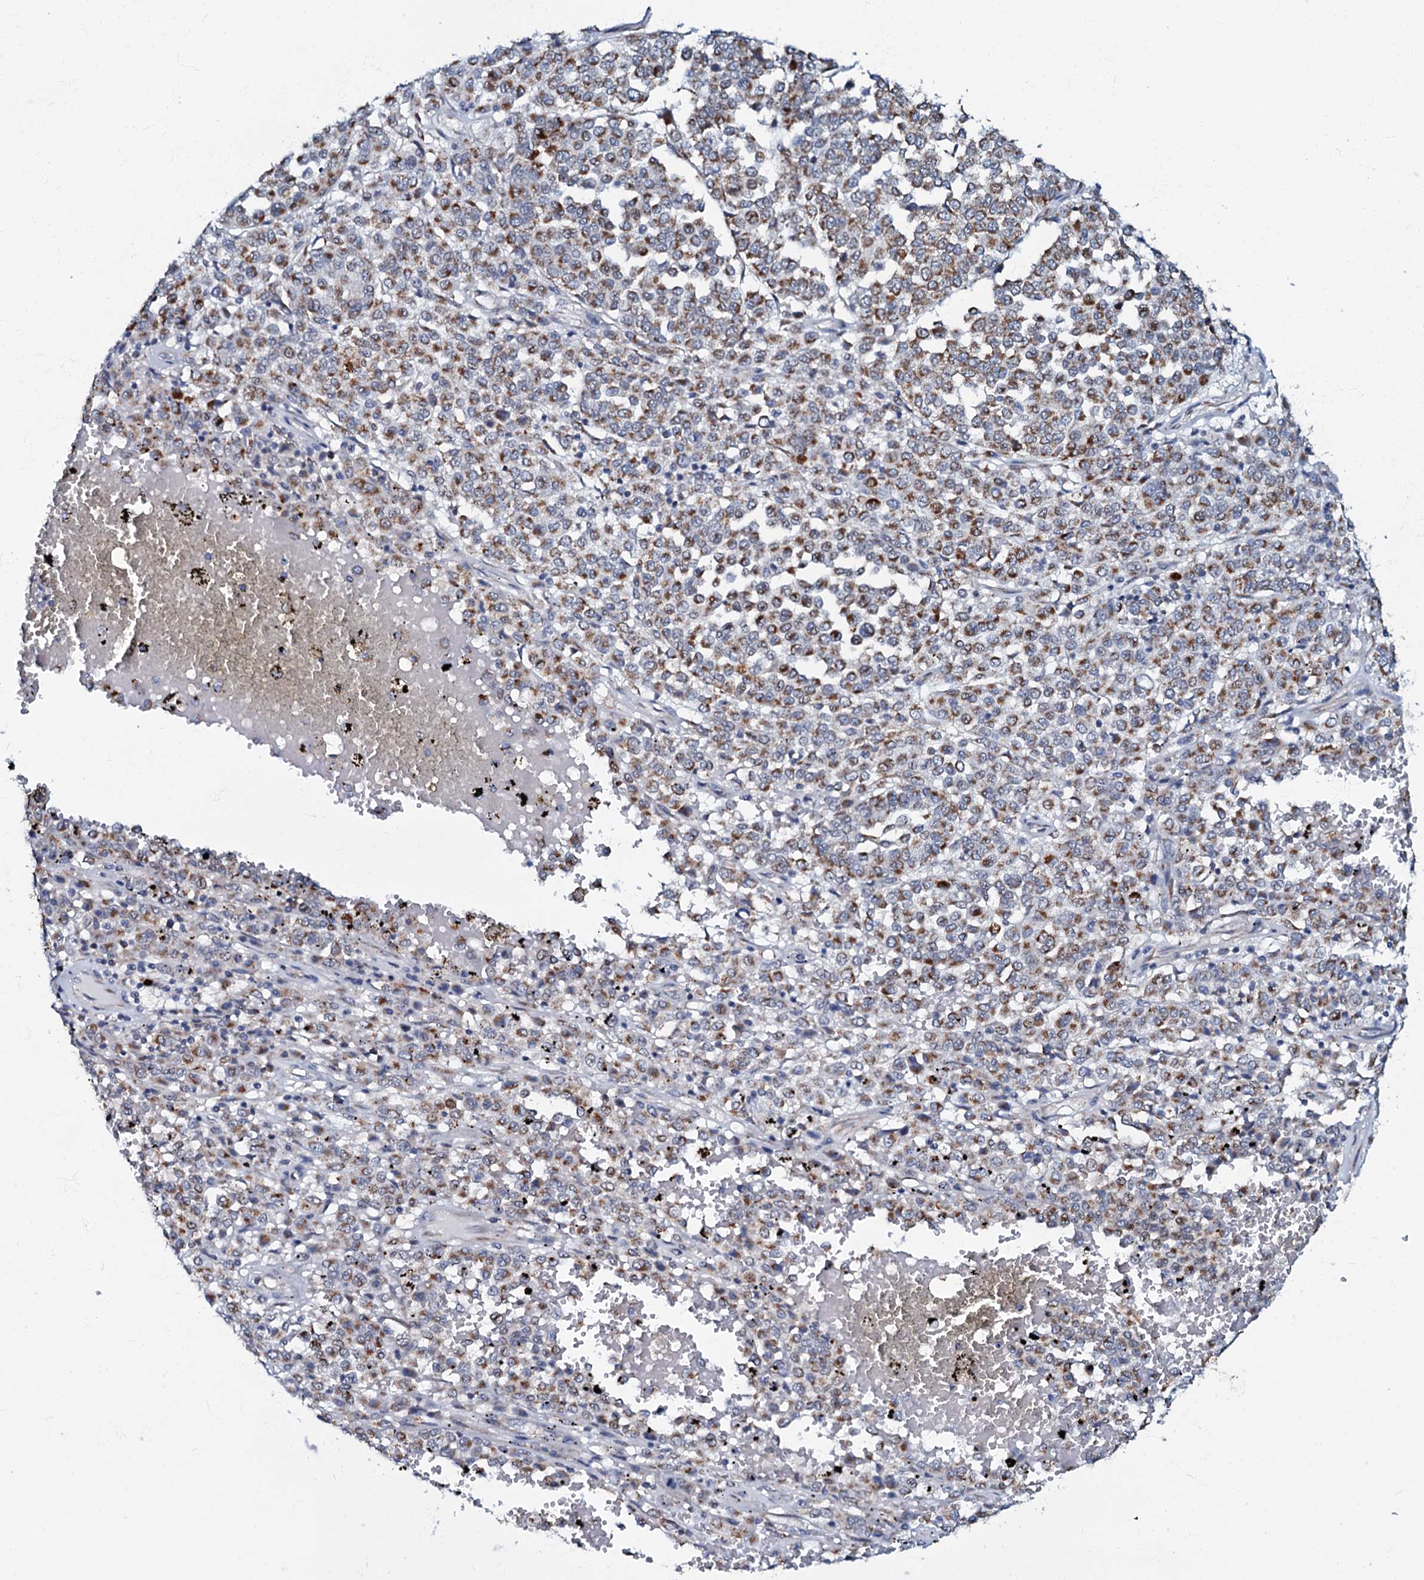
{"staining": {"intensity": "moderate", "quantity": ">75%", "location": "cytoplasmic/membranous"}, "tissue": "melanoma", "cell_type": "Tumor cells", "image_type": "cancer", "snomed": [{"axis": "morphology", "description": "Malignant melanoma, Metastatic site"}, {"axis": "topography", "description": "Pancreas"}], "caption": "Moderate cytoplasmic/membranous expression is appreciated in approximately >75% of tumor cells in melanoma.", "gene": "MRPL51", "patient": {"sex": "female", "age": 30}}